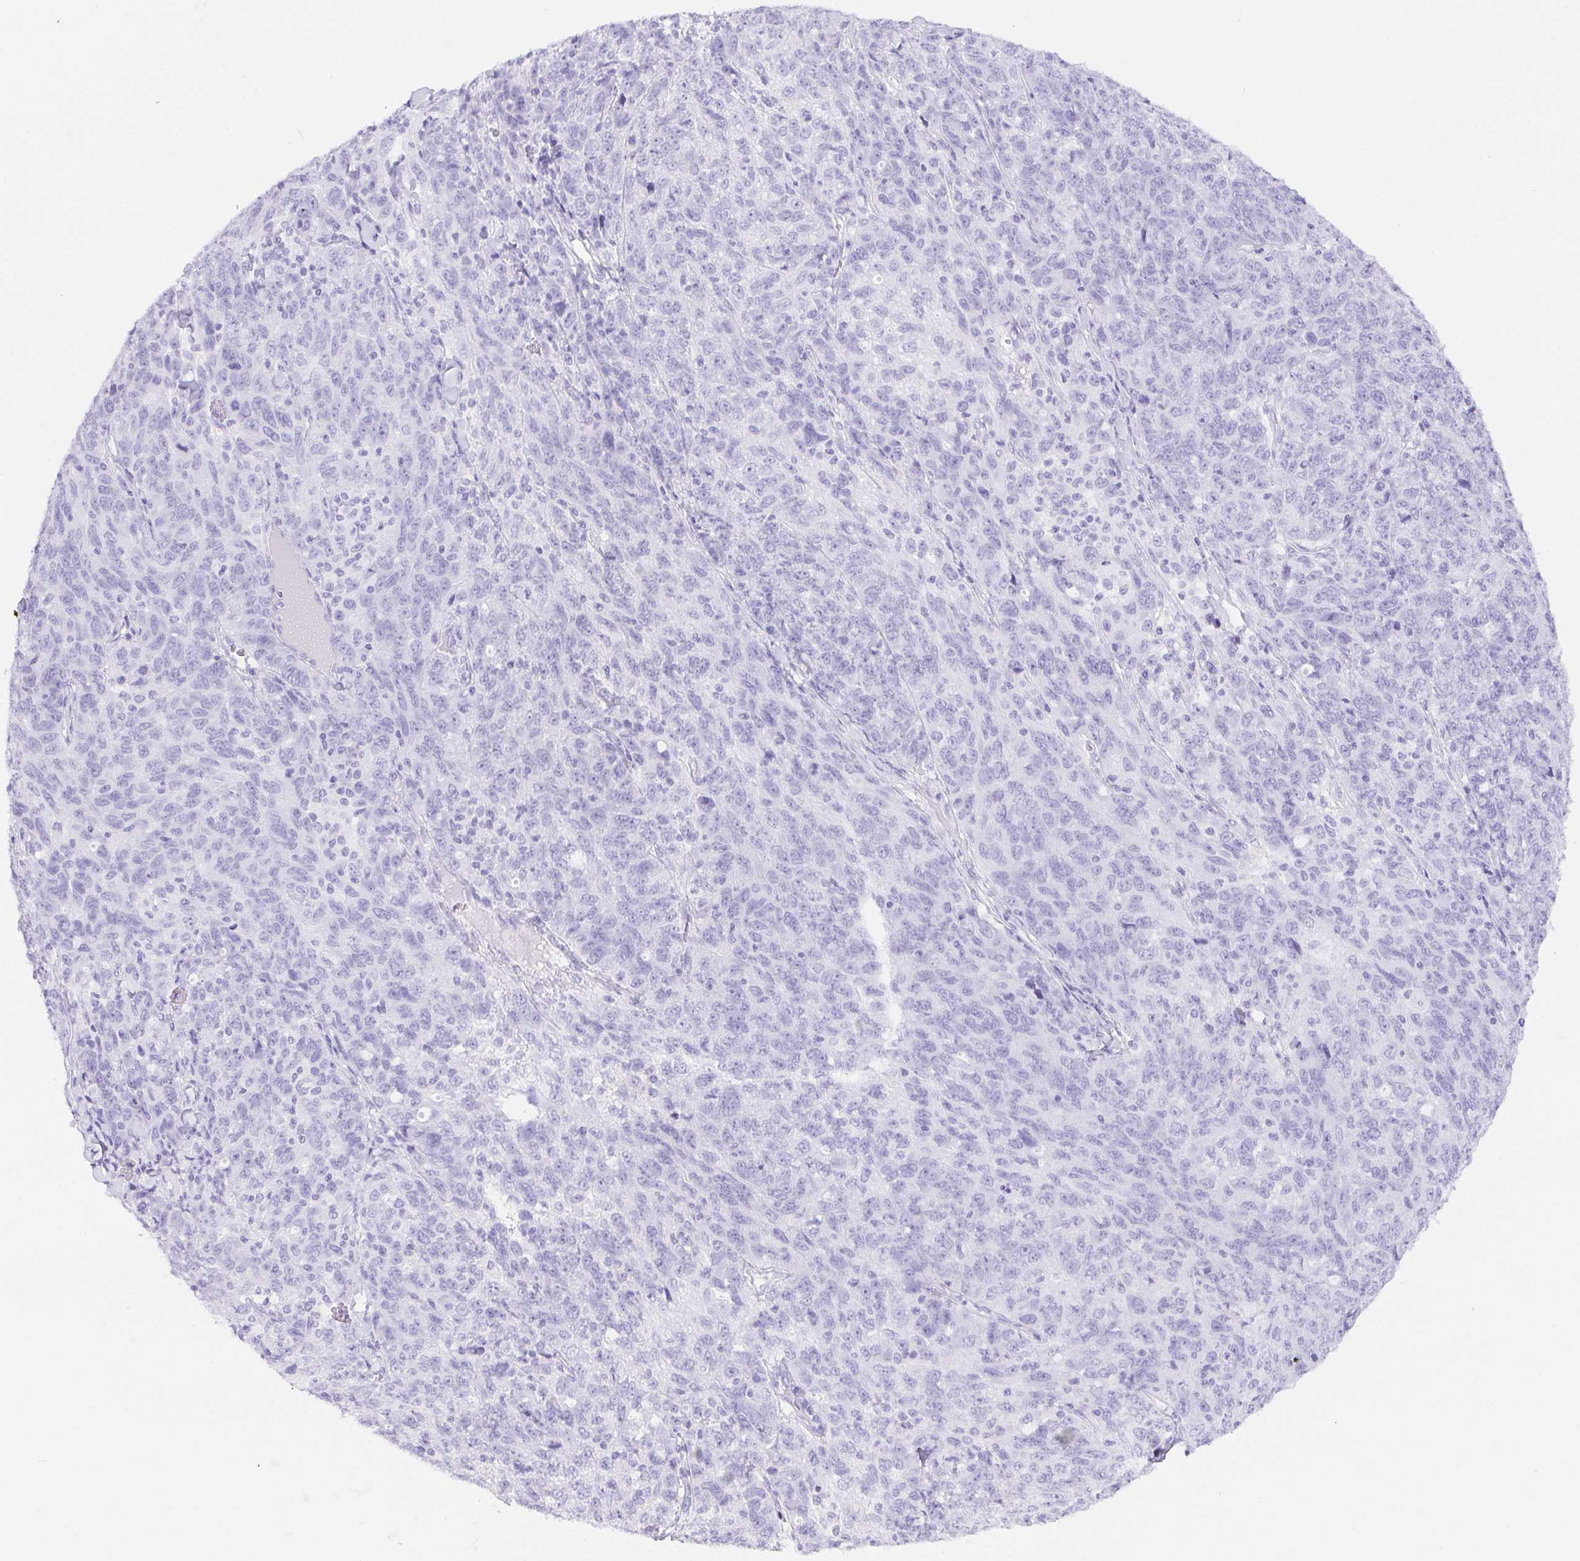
{"staining": {"intensity": "negative", "quantity": "none", "location": "none"}, "tissue": "ovarian cancer", "cell_type": "Tumor cells", "image_type": "cancer", "snomed": [{"axis": "morphology", "description": "Cystadenocarcinoma, serous, NOS"}, {"axis": "topography", "description": "Ovary"}], "caption": "This is a histopathology image of immunohistochemistry (IHC) staining of ovarian cancer (serous cystadenocarcinoma), which shows no positivity in tumor cells. (DAB (3,3'-diaminobenzidine) immunohistochemistry (IHC) visualized using brightfield microscopy, high magnification).", "gene": "ERP27", "patient": {"sex": "female", "age": 71}}